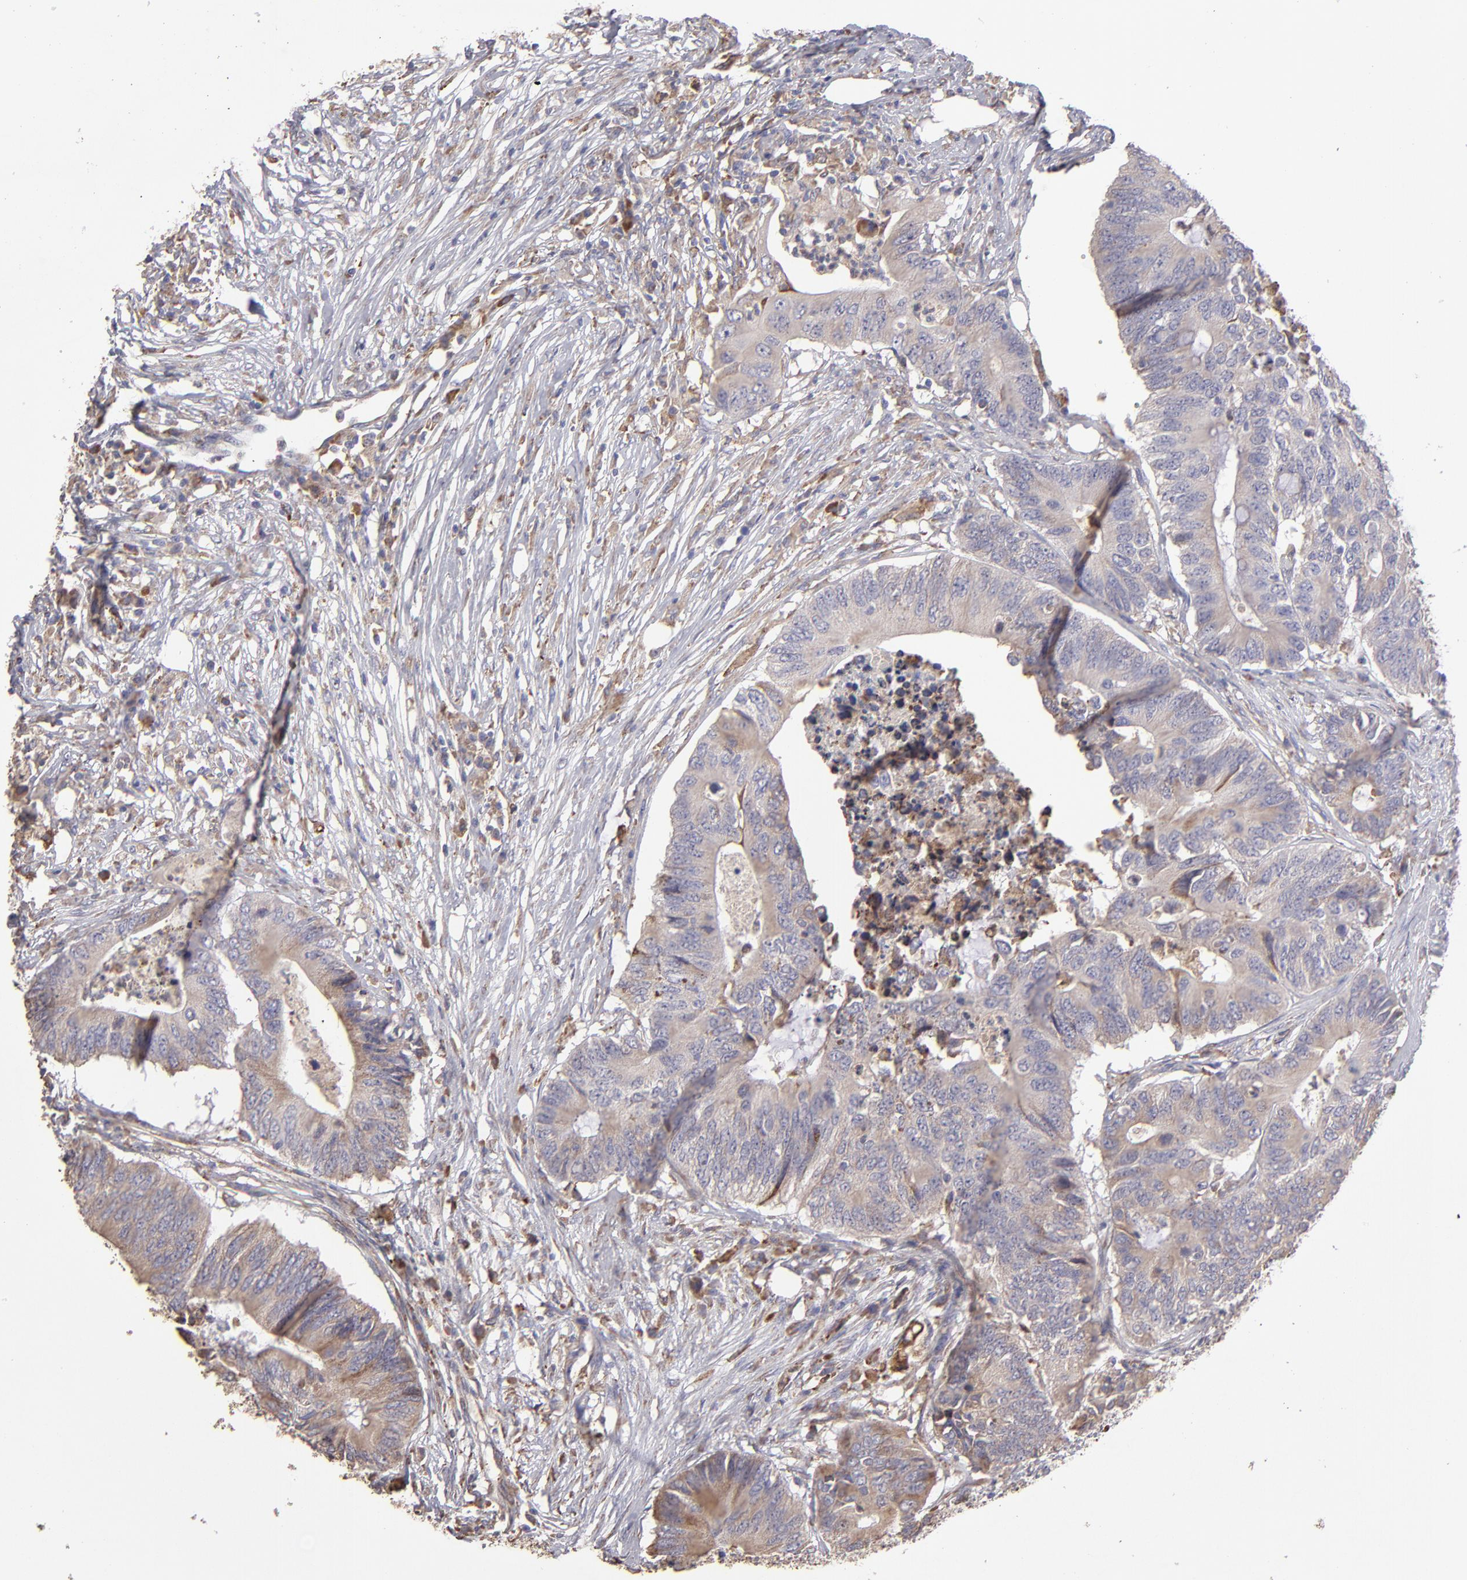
{"staining": {"intensity": "weak", "quantity": ">75%", "location": "cytoplasmic/membranous"}, "tissue": "colorectal cancer", "cell_type": "Tumor cells", "image_type": "cancer", "snomed": [{"axis": "morphology", "description": "Adenocarcinoma, NOS"}, {"axis": "topography", "description": "Colon"}], "caption": "Immunohistochemical staining of adenocarcinoma (colorectal) shows weak cytoplasmic/membranous protein positivity in approximately >75% of tumor cells.", "gene": "CALR", "patient": {"sex": "male", "age": 71}}